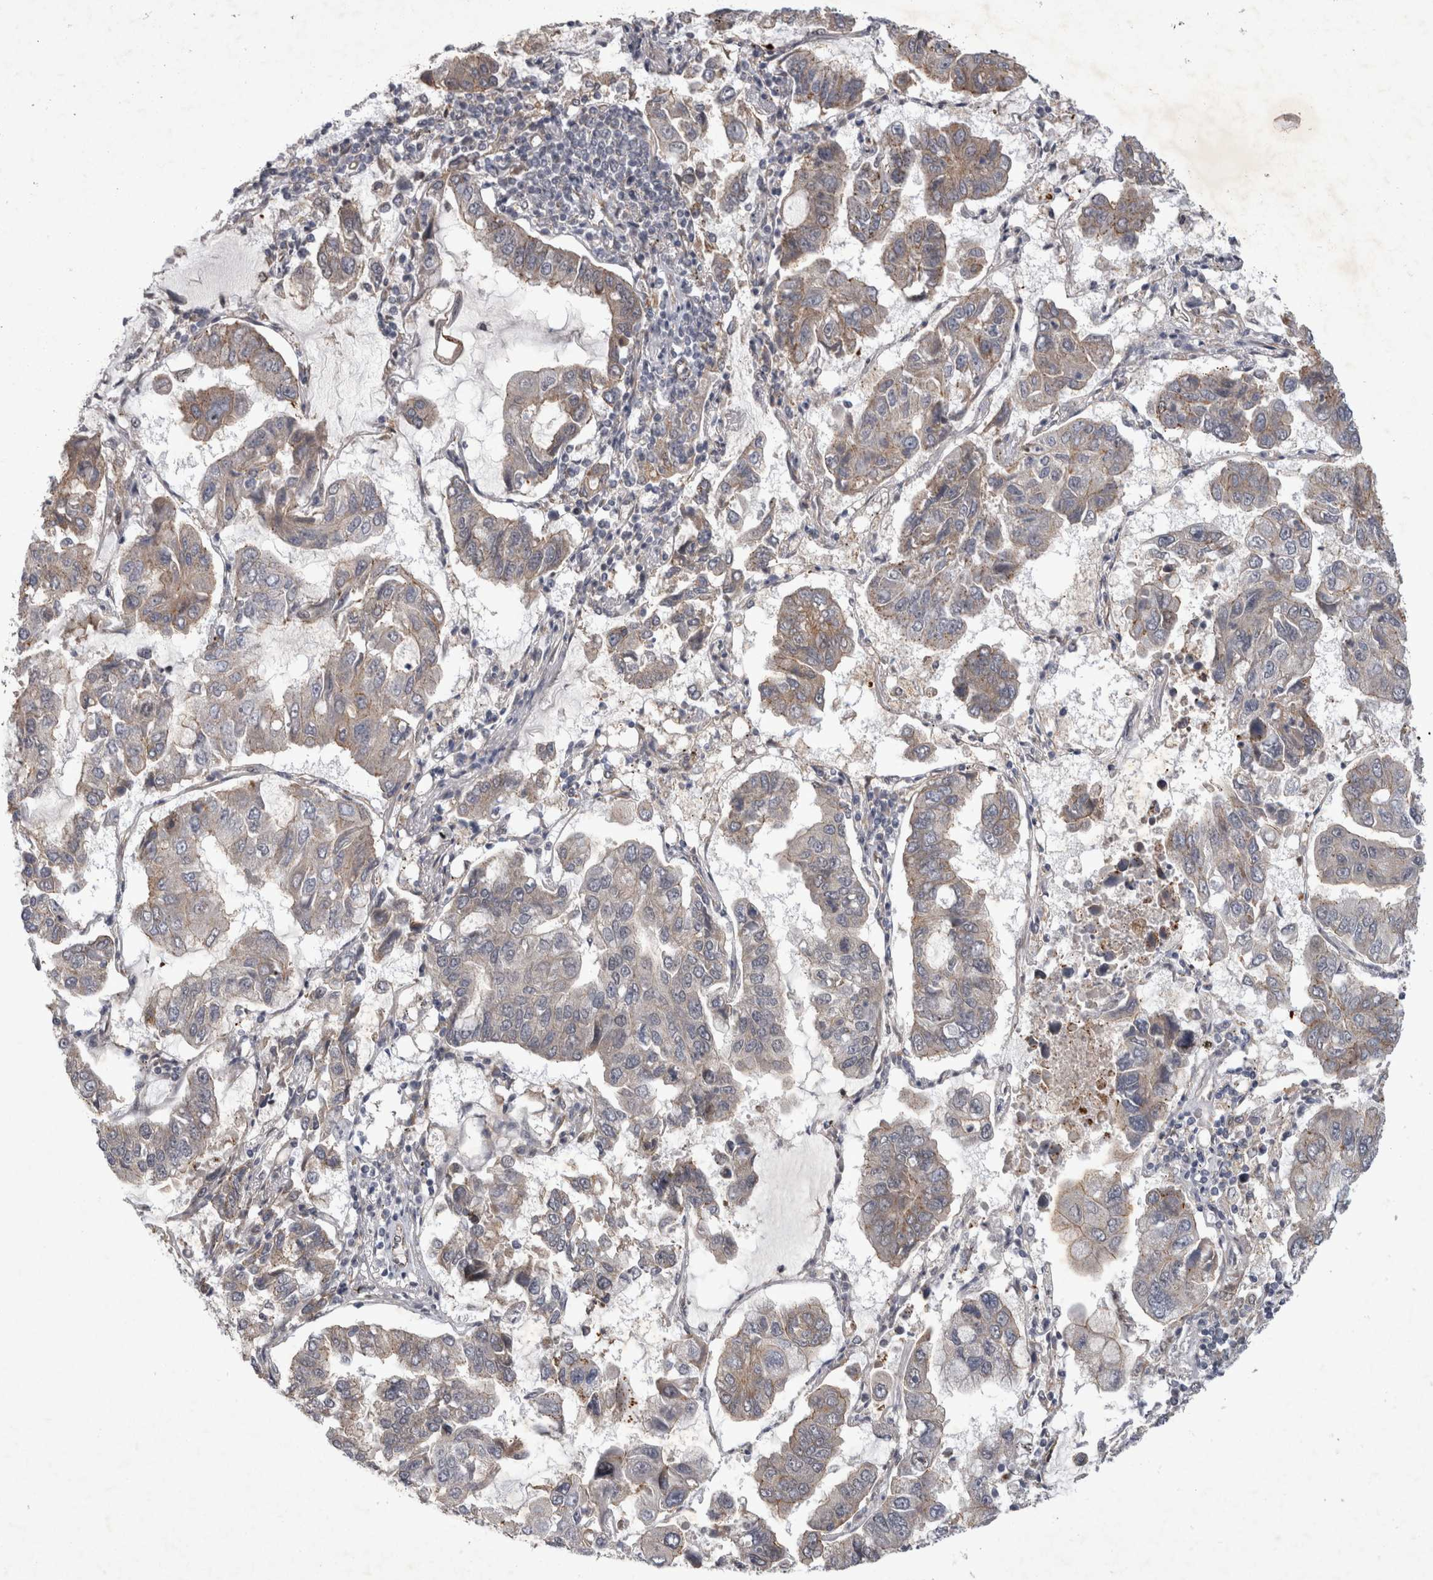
{"staining": {"intensity": "weak", "quantity": "25%-75%", "location": "cytoplasmic/membranous"}, "tissue": "lung cancer", "cell_type": "Tumor cells", "image_type": "cancer", "snomed": [{"axis": "morphology", "description": "Adenocarcinoma, NOS"}, {"axis": "topography", "description": "Lung"}], "caption": "There is low levels of weak cytoplasmic/membranous expression in tumor cells of lung adenocarcinoma, as demonstrated by immunohistochemical staining (brown color).", "gene": "PARP11", "patient": {"sex": "male", "age": 64}}